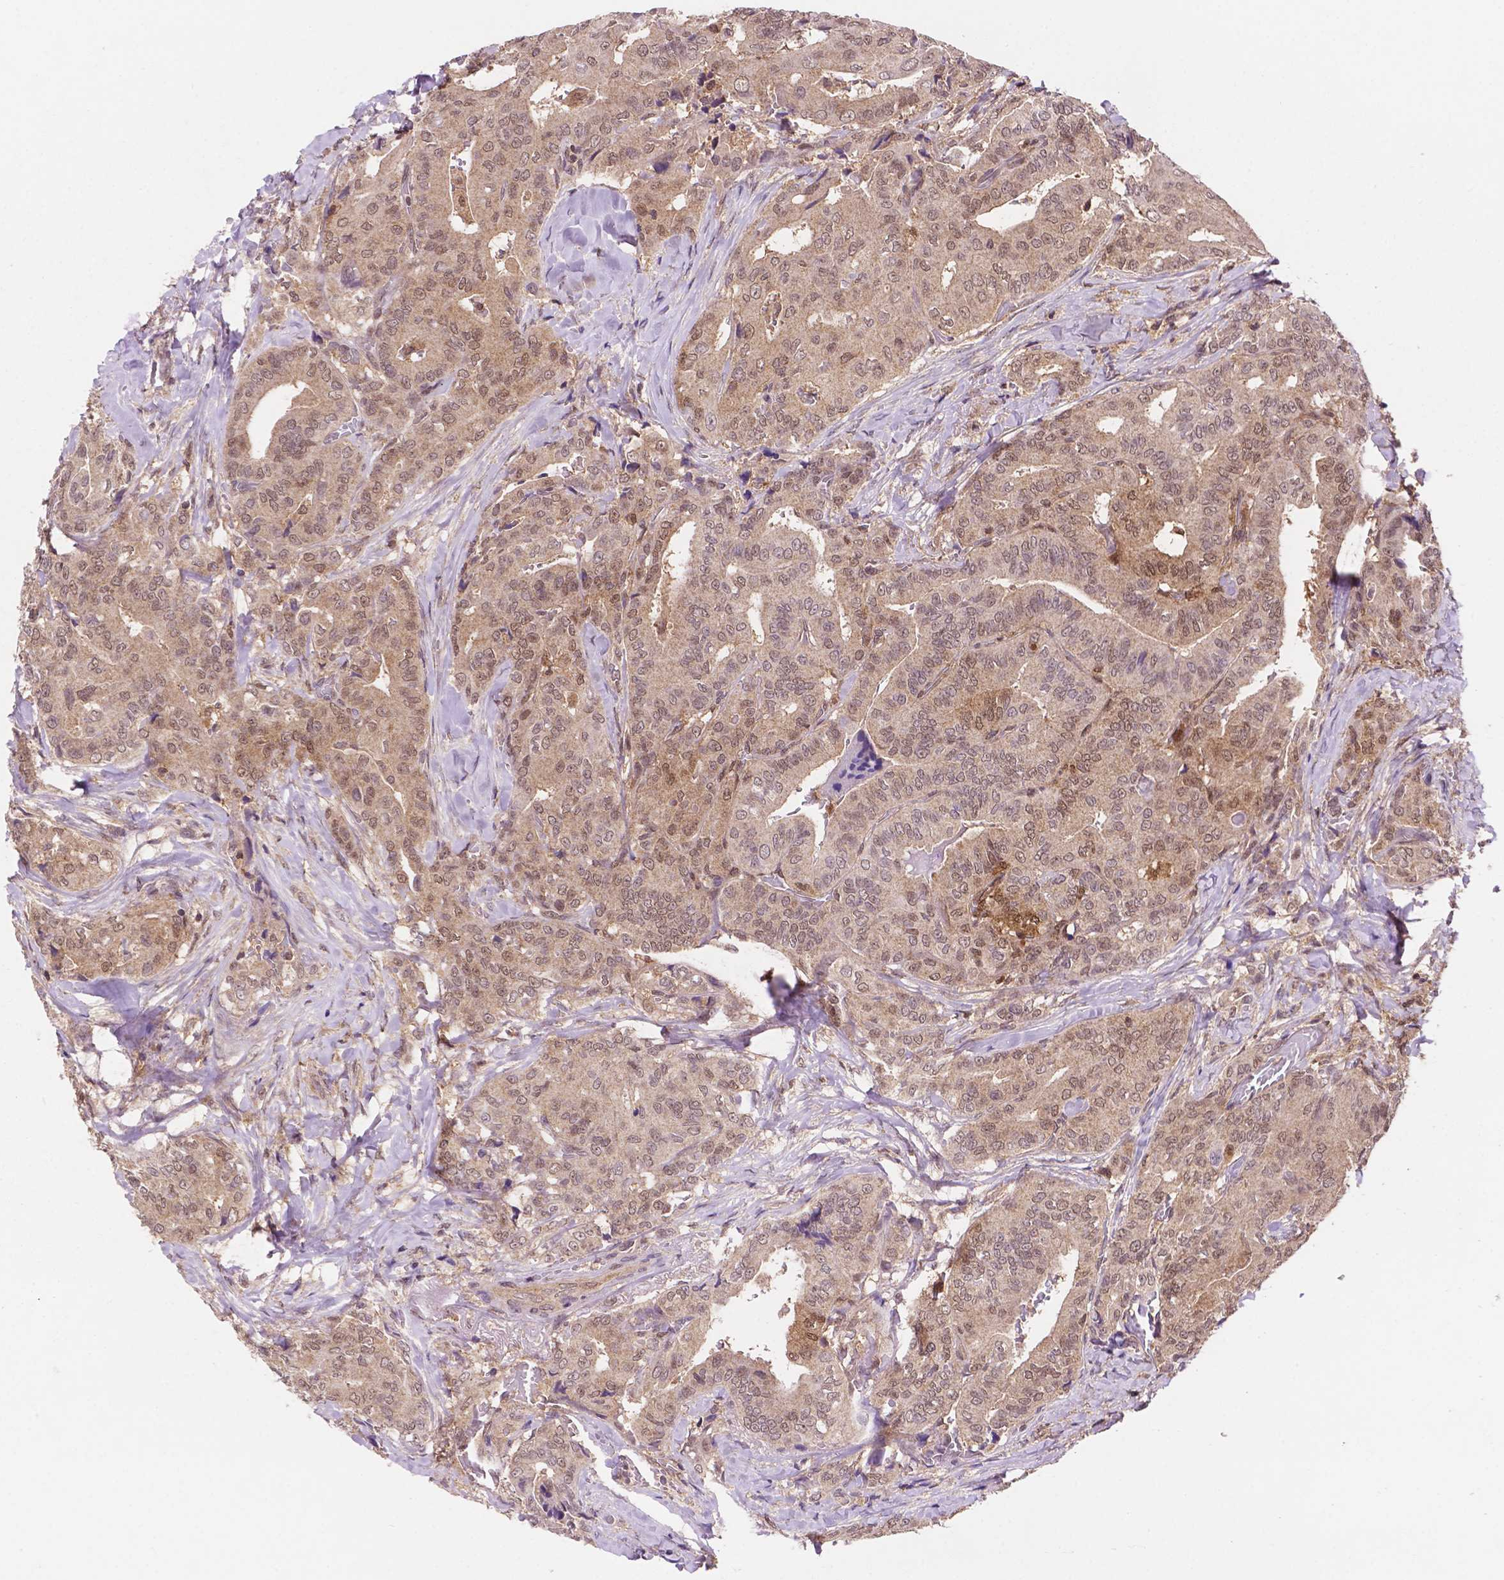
{"staining": {"intensity": "weak", "quantity": ">75%", "location": "cytoplasmic/membranous,nuclear"}, "tissue": "thyroid cancer", "cell_type": "Tumor cells", "image_type": "cancer", "snomed": [{"axis": "morphology", "description": "Papillary adenocarcinoma, NOS"}, {"axis": "topography", "description": "Thyroid gland"}], "caption": "Immunohistochemical staining of human thyroid papillary adenocarcinoma exhibits low levels of weak cytoplasmic/membranous and nuclear staining in about >75% of tumor cells.", "gene": "UBE2L6", "patient": {"sex": "male", "age": 61}}